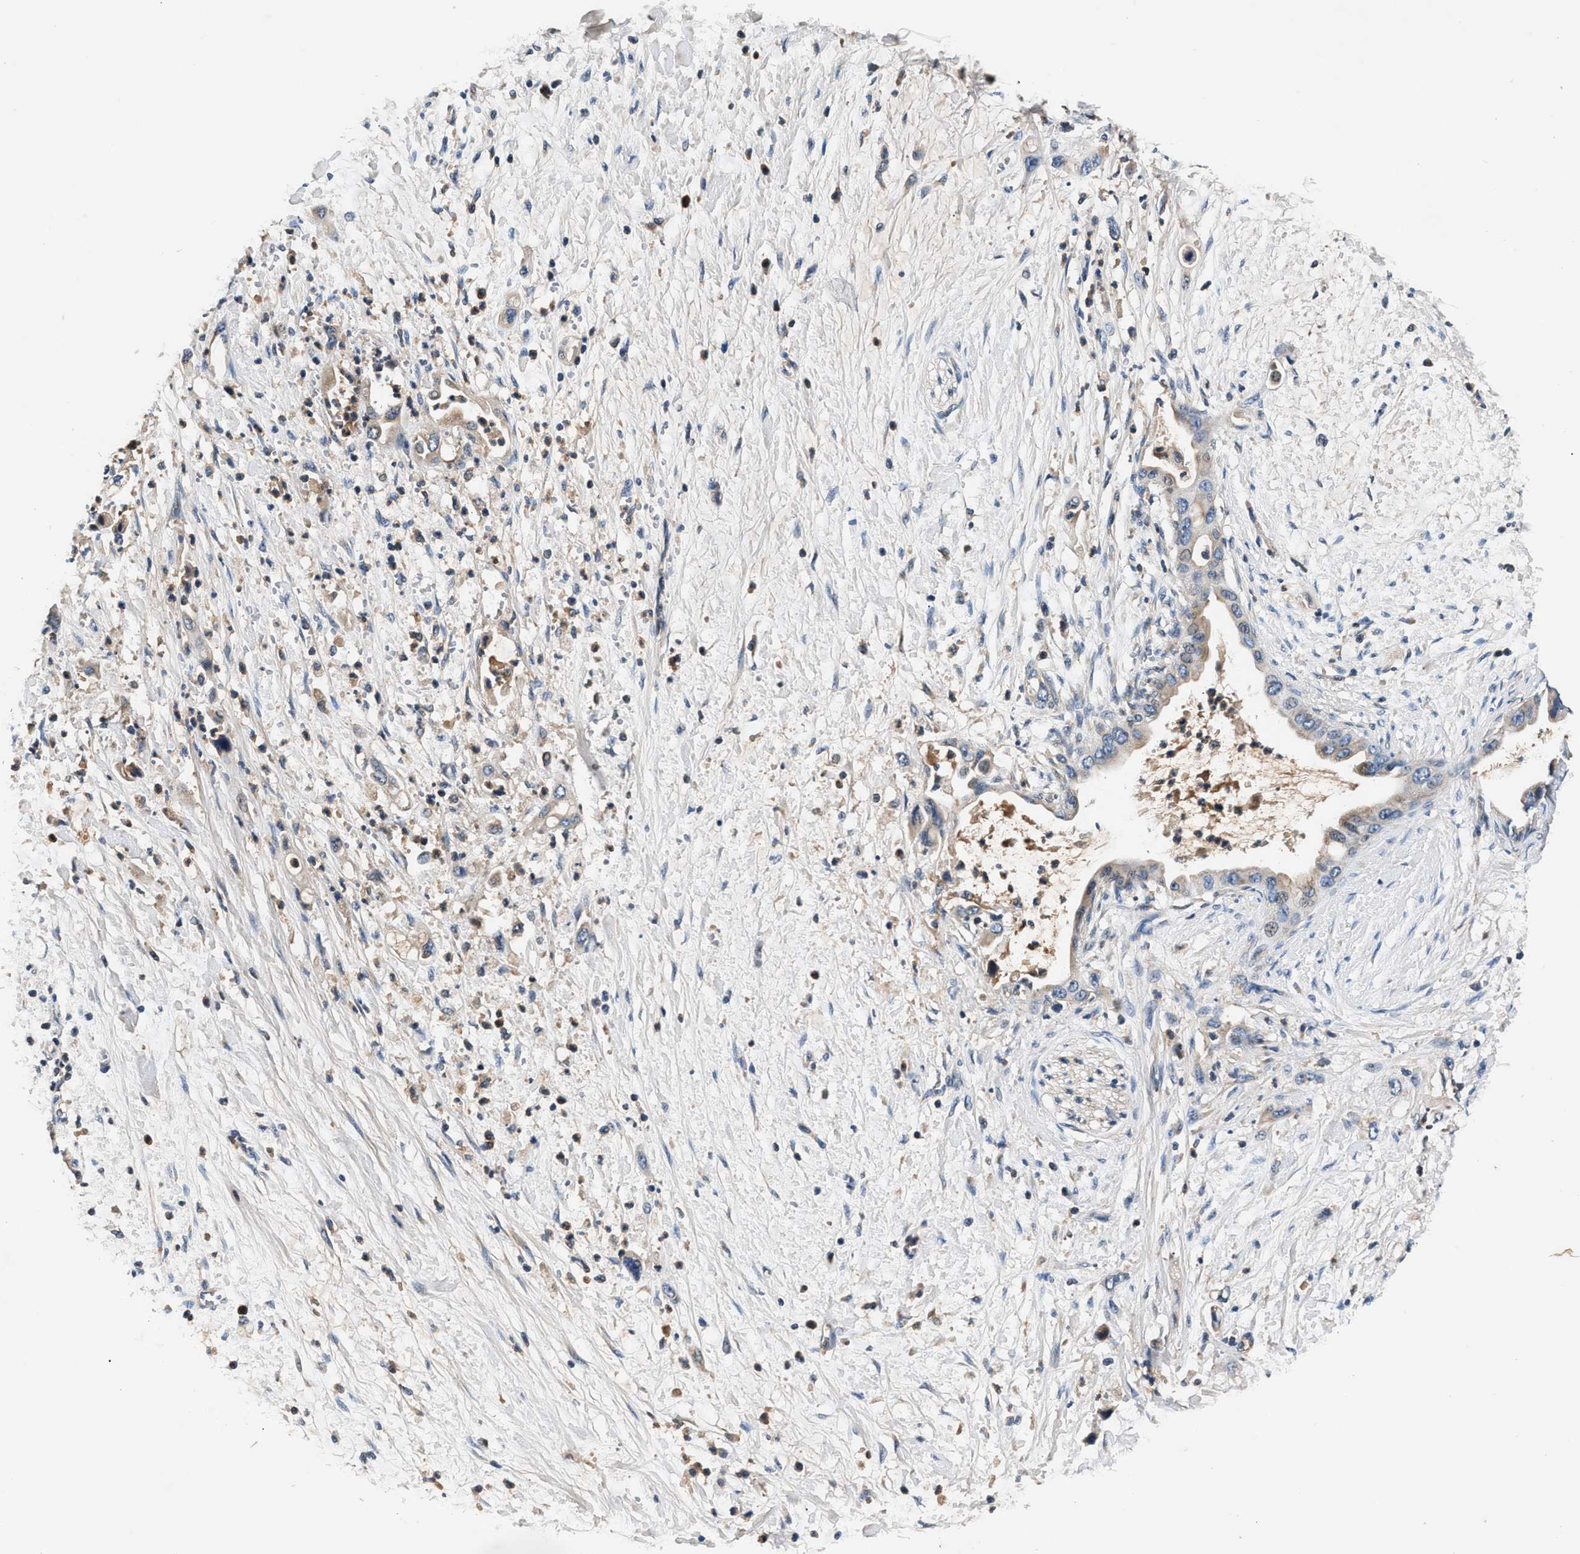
{"staining": {"intensity": "weak", "quantity": "25%-75%", "location": "cytoplasmic/membranous"}, "tissue": "pancreatic cancer", "cell_type": "Tumor cells", "image_type": "cancer", "snomed": [{"axis": "morphology", "description": "Adenocarcinoma, NOS"}, {"axis": "topography", "description": "Pancreas"}], "caption": "Immunohistochemical staining of adenocarcinoma (pancreatic) reveals low levels of weak cytoplasmic/membranous protein staining in approximately 25%-75% of tumor cells. Immunohistochemistry stains the protein in brown and the nuclei are stained blue.", "gene": "IMMT", "patient": {"sex": "male", "age": 55}}